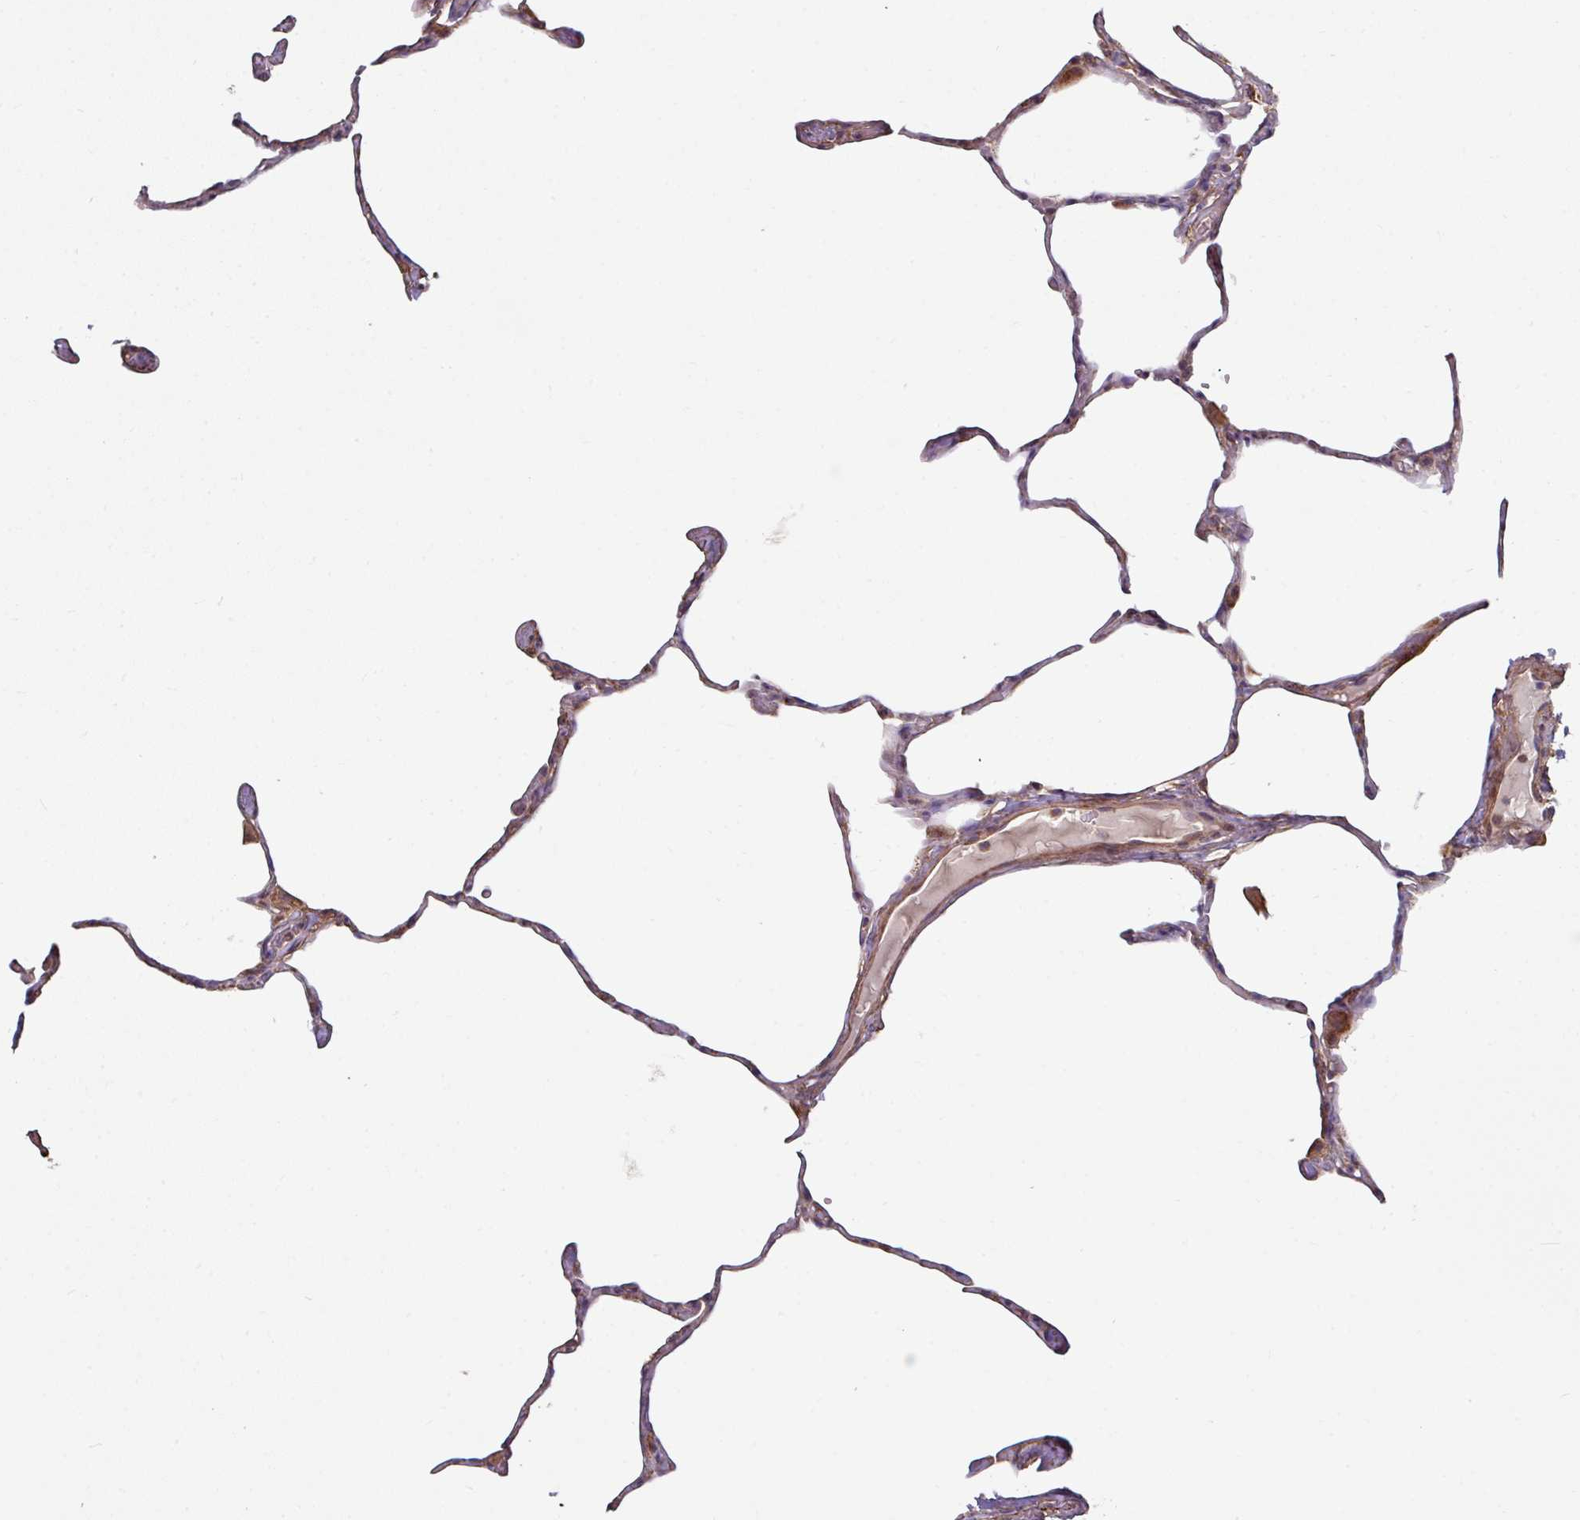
{"staining": {"intensity": "moderate", "quantity": "<25%", "location": "cytoplasmic/membranous"}, "tissue": "lung", "cell_type": "Alveolar cells", "image_type": "normal", "snomed": [{"axis": "morphology", "description": "Normal tissue, NOS"}, {"axis": "topography", "description": "Lung"}], "caption": "Brown immunohistochemical staining in unremarkable human lung shows moderate cytoplasmic/membranous staining in approximately <25% of alveolar cells. The protein is shown in brown color, while the nuclei are stained blue.", "gene": "OR2D3", "patient": {"sex": "male", "age": 65}}